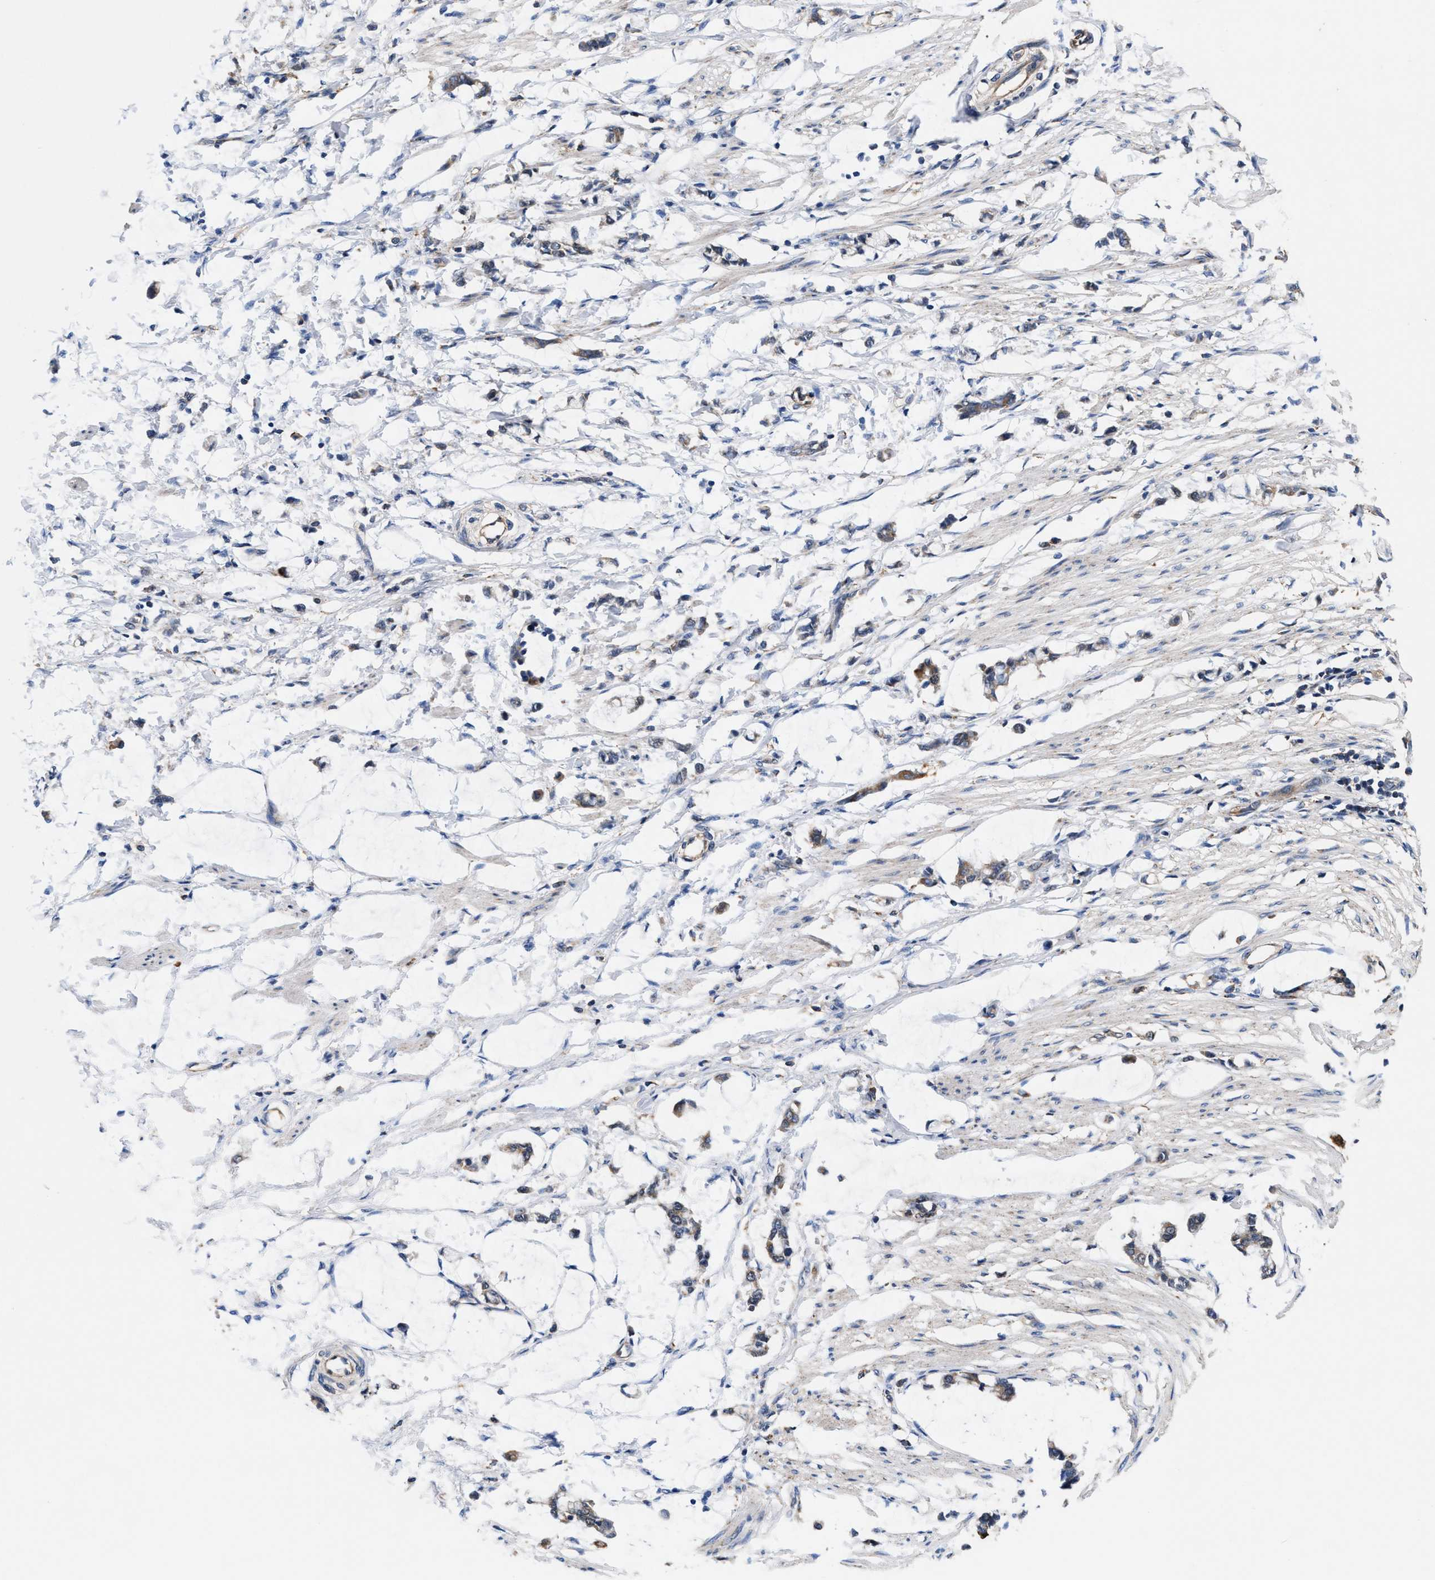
{"staining": {"intensity": "negative", "quantity": "none", "location": "none"}, "tissue": "smooth muscle", "cell_type": "Smooth muscle cells", "image_type": "normal", "snomed": [{"axis": "morphology", "description": "Normal tissue, NOS"}, {"axis": "morphology", "description": "Adenocarcinoma, NOS"}, {"axis": "topography", "description": "Smooth muscle"}, {"axis": "topography", "description": "Colon"}], "caption": "Immunohistochemistry histopathology image of normal human smooth muscle stained for a protein (brown), which displays no positivity in smooth muscle cells. (Immunohistochemistry, brightfield microscopy, high magnification).", "gene": "ACLY", "patient": {"sex": "male", "age": 14}}